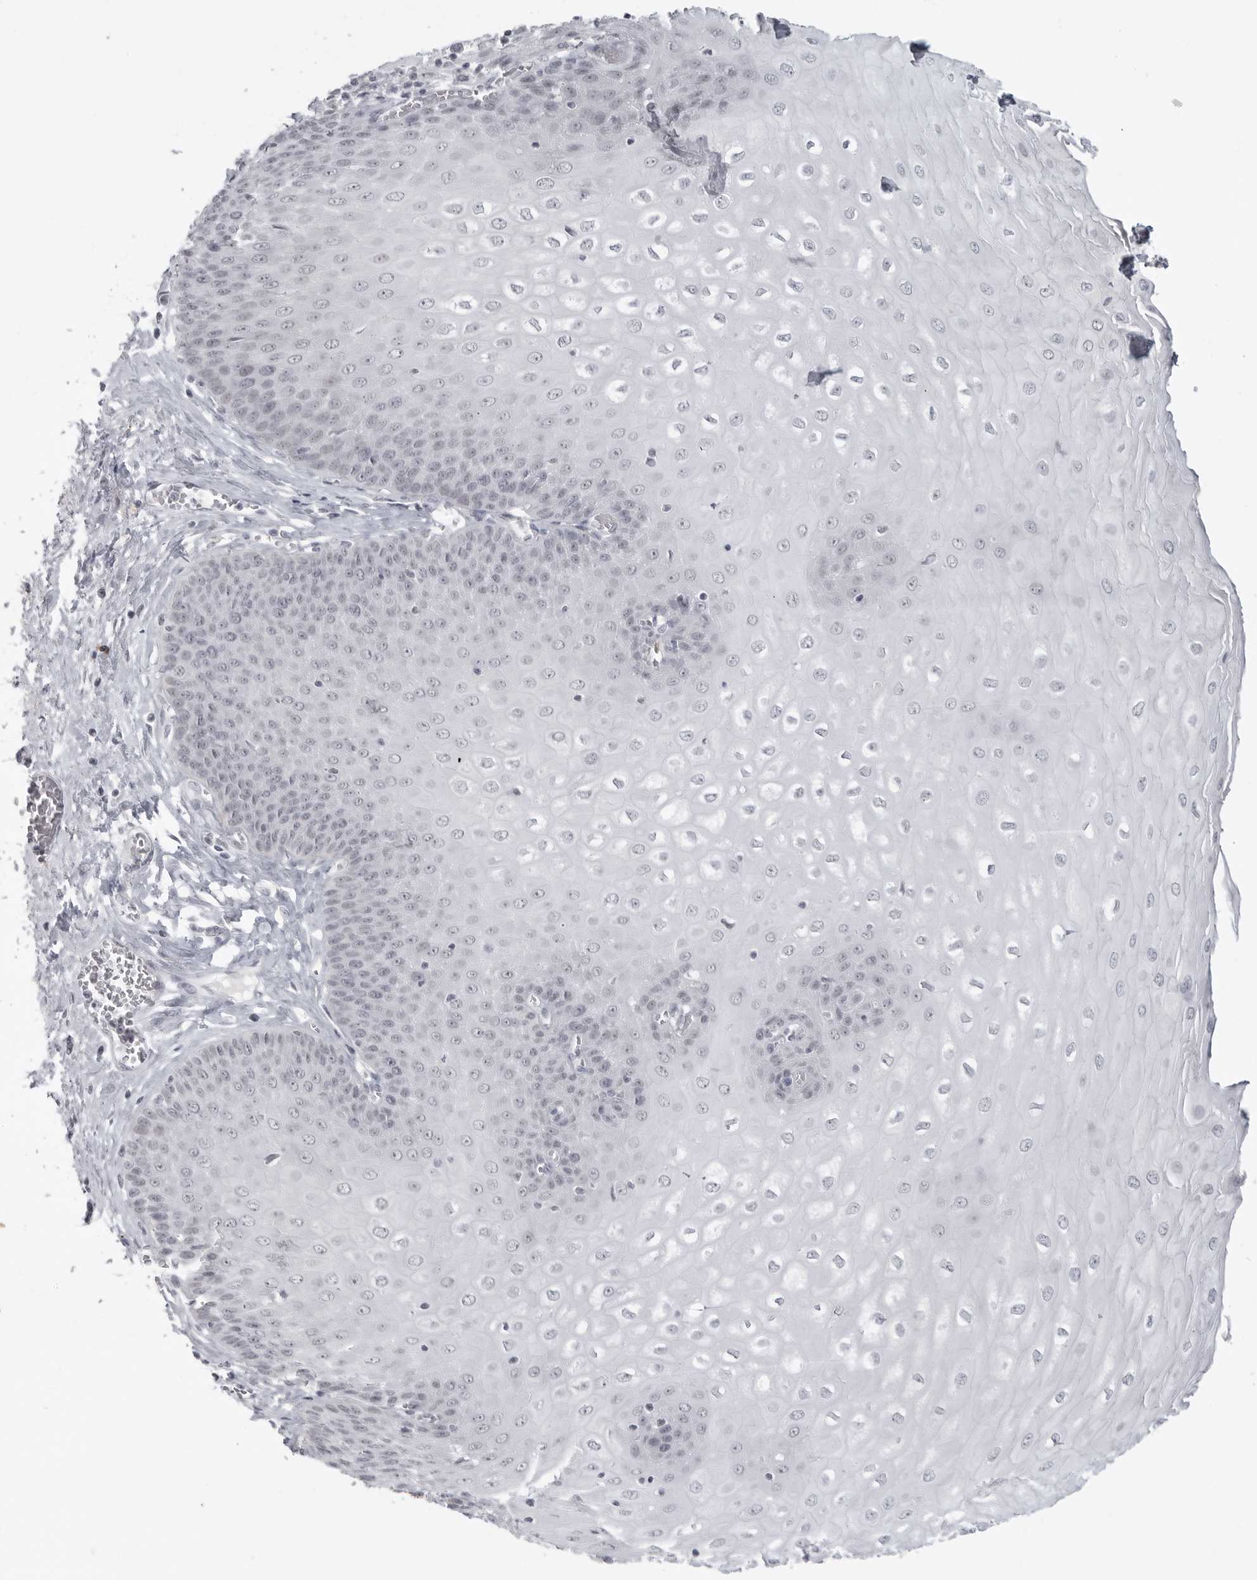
{"staining": {"intensity": "negative", "quantity": "none", "location": "none"}, "tissue": "esophagus", "cell_type": "Squamous epithelial cells", "image_type": "normal", "snomed": [{"axis": "morphology", "description": "Normal tissue, NOS"}, {"axis": "topography", "description": "Esophagus"}], "caption": "Squamous epithelial cells show no significant expression in unremarkable esophagus.", "gene": "TCTN3", "patient": {"sex": "male", "age": 60}}